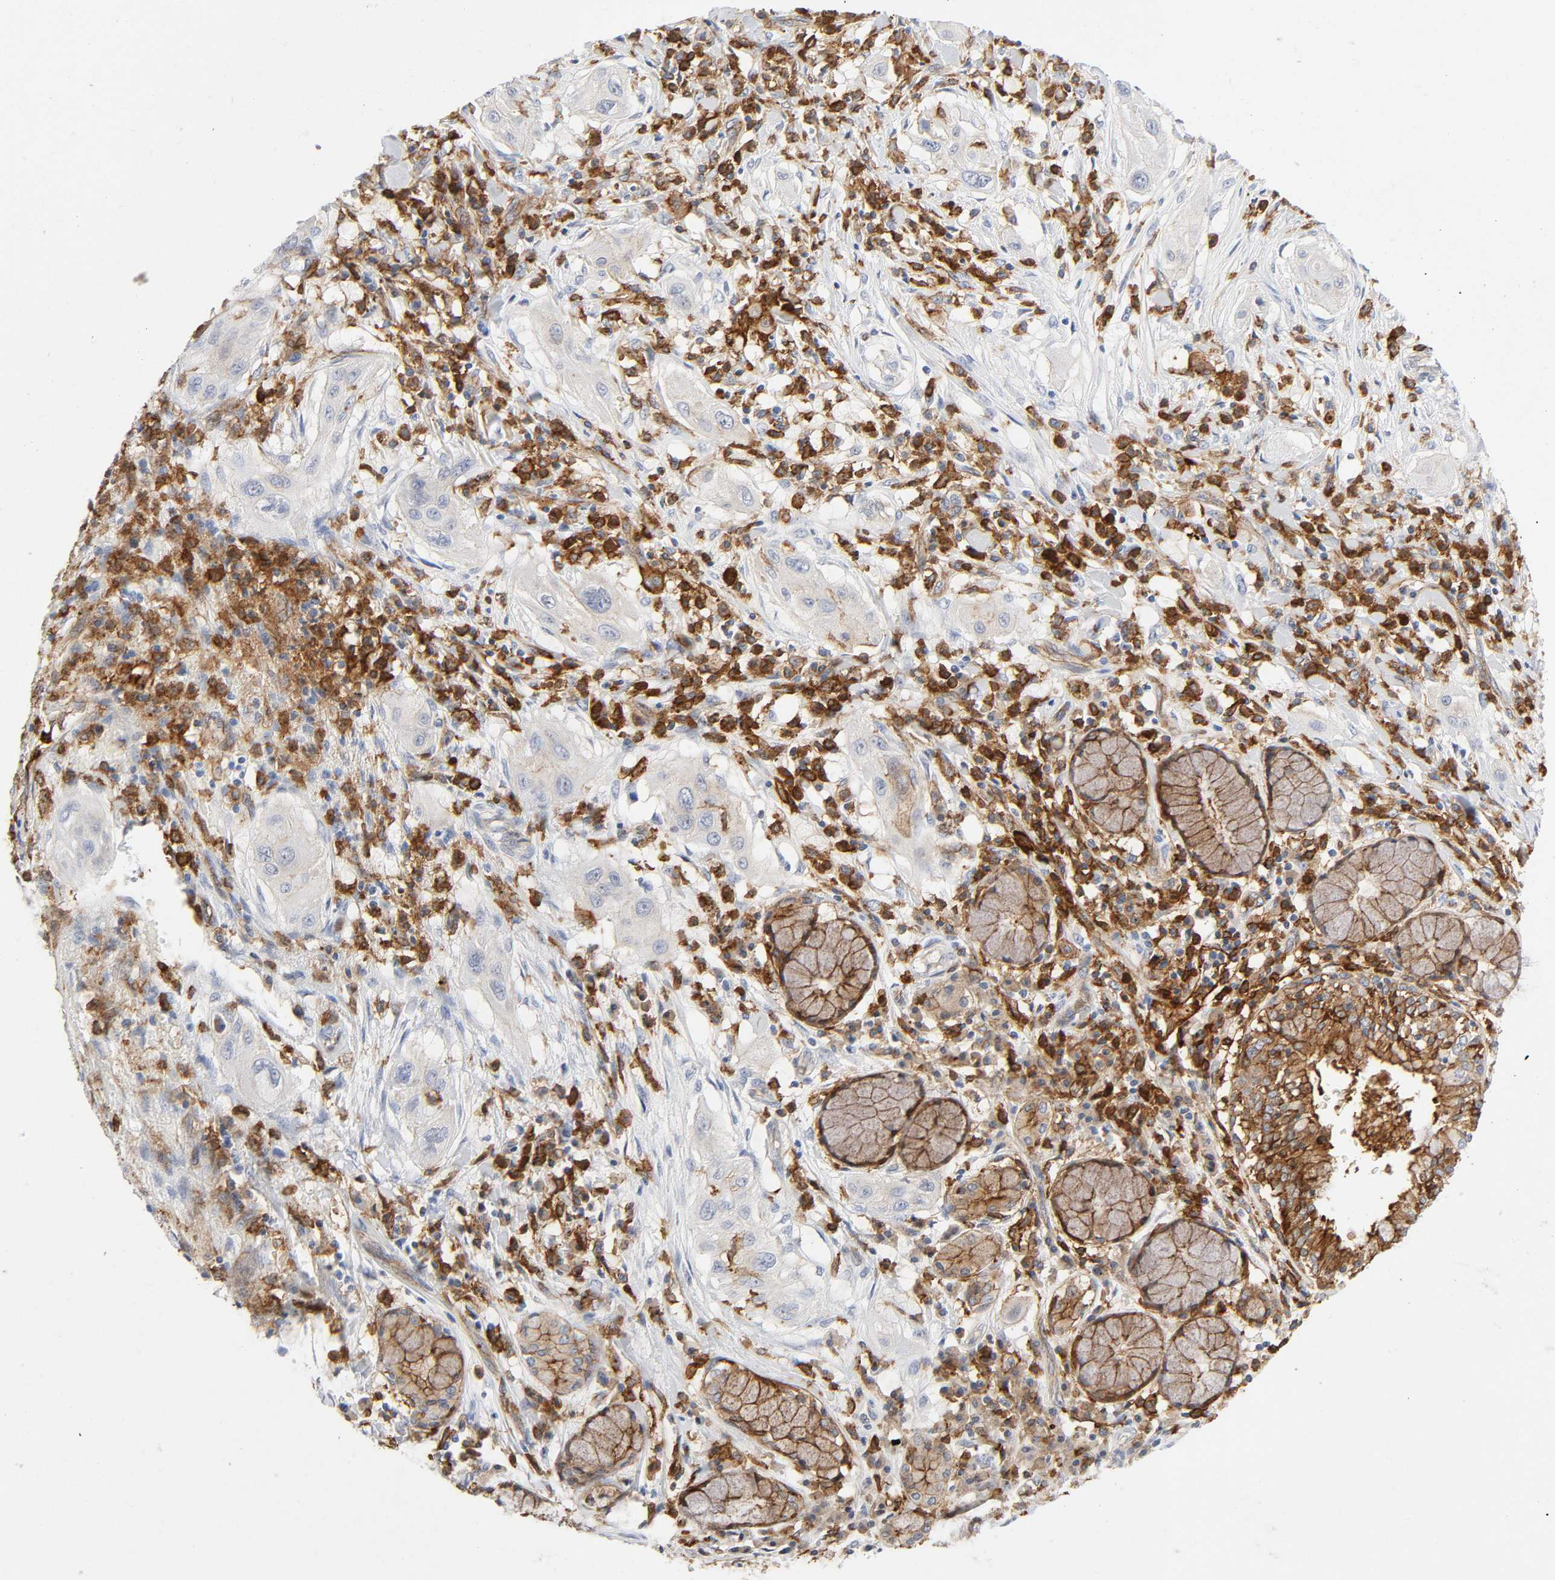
{"staining": {"intensity": "negative", "quantity": "none", "location": "none"}, "tissue": "lung cancer", "cell_type": "Tumor cells", "image_type": "cancer", "snomed": [{"axis": "morphology", "description": "Squamous cell carcinoma, NOS"}, {"axis": "topography", "description": "Lung"}], "caption": "There is no significant expression in tumor cells of lung cancer (squamous cell carcinoma).", "gene": "LYN", "patient": {"sex": "female", "age": 47}}